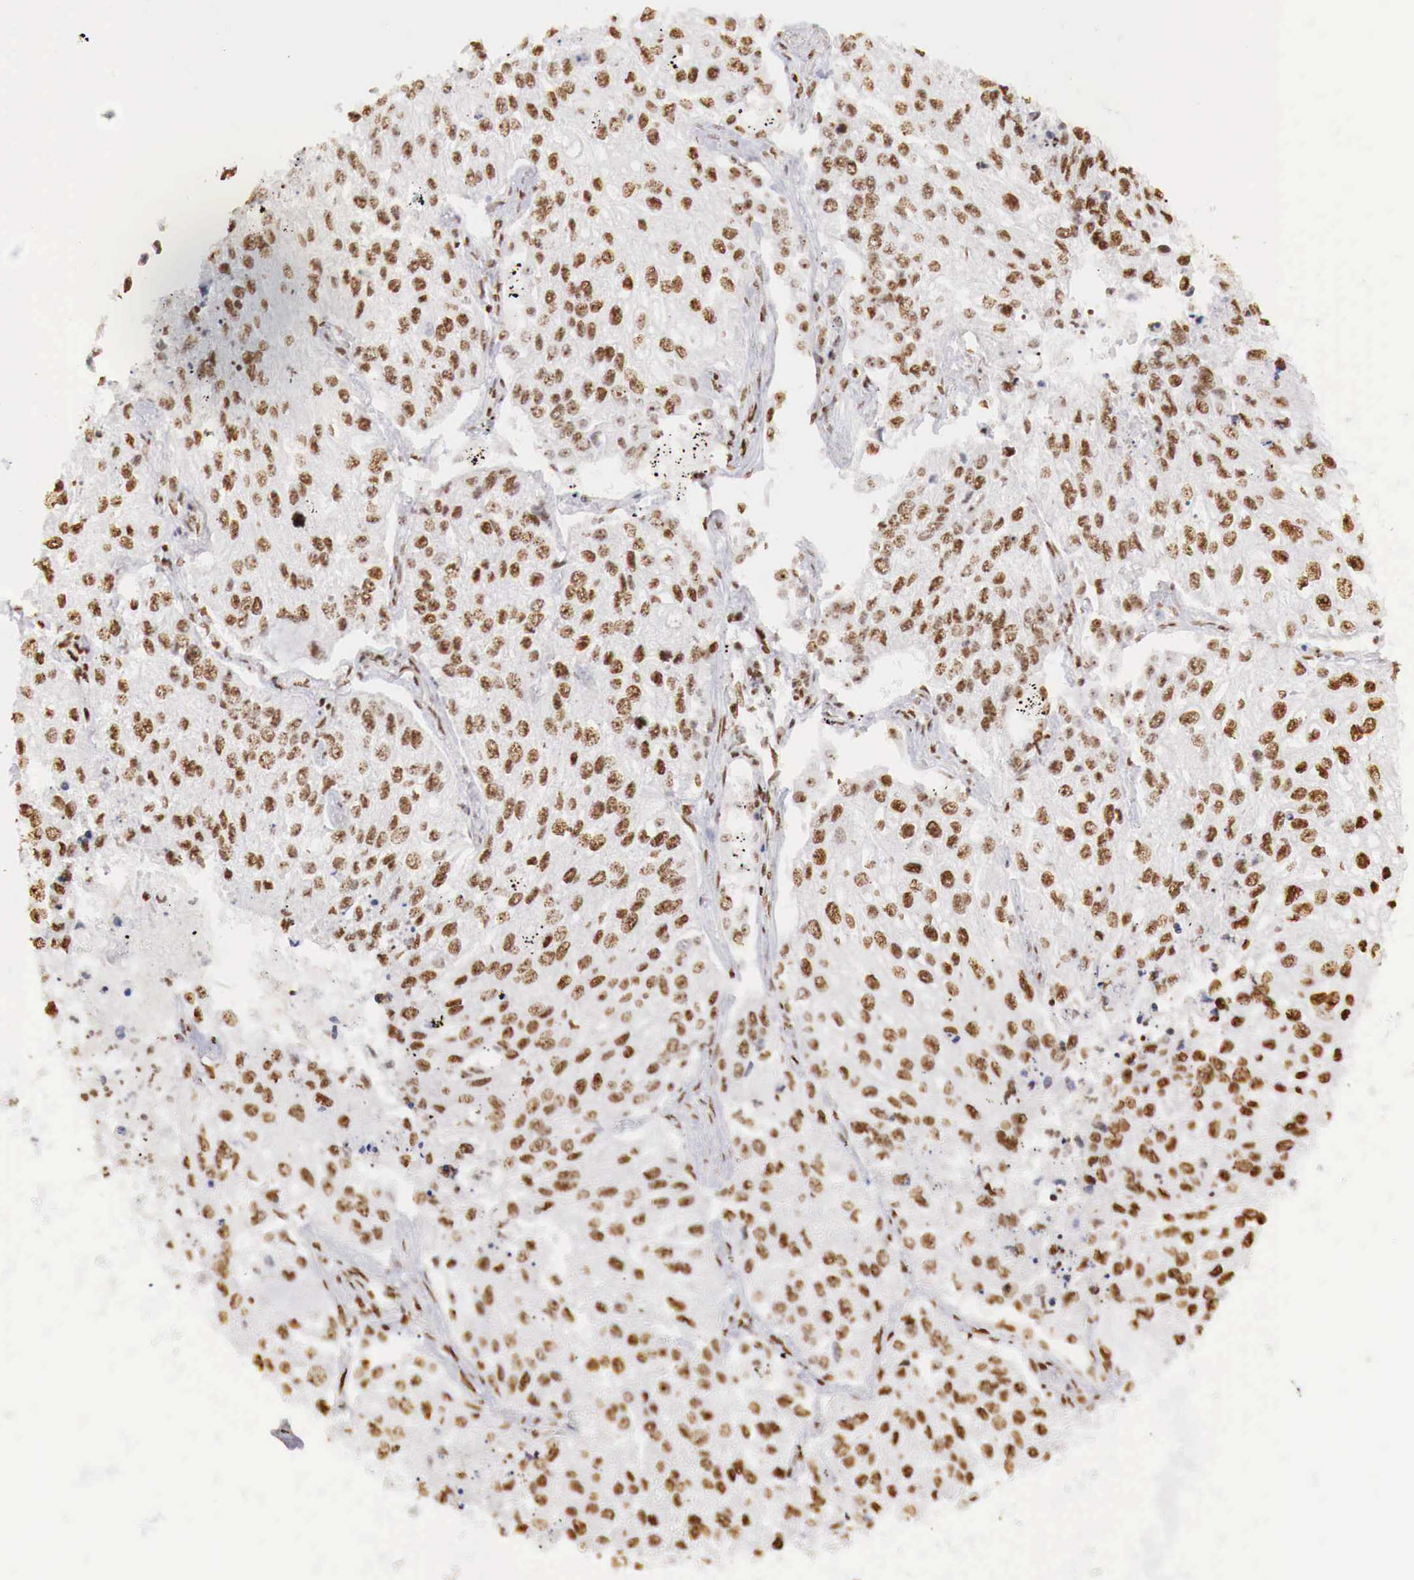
{"staining": {"intensity": "strong", "quantity": ">75%", "location": "nuclear"}, "tissue": "lung cancer", "cell_type": "Tumor cells", "image_type": "cancer", "snomed": [{"axis": "morphology", "description": "Squamous cell carcinoma, NOS"}, {"axis": "topography", "description": "Lung"}], "caption": "Human lung cancer stained for a protein (brown) shows strong nuclear positive expression in approximately >75% of tumor cells.", "gene": "DKC1", "patient": {"sex": "male", "age": 75}}